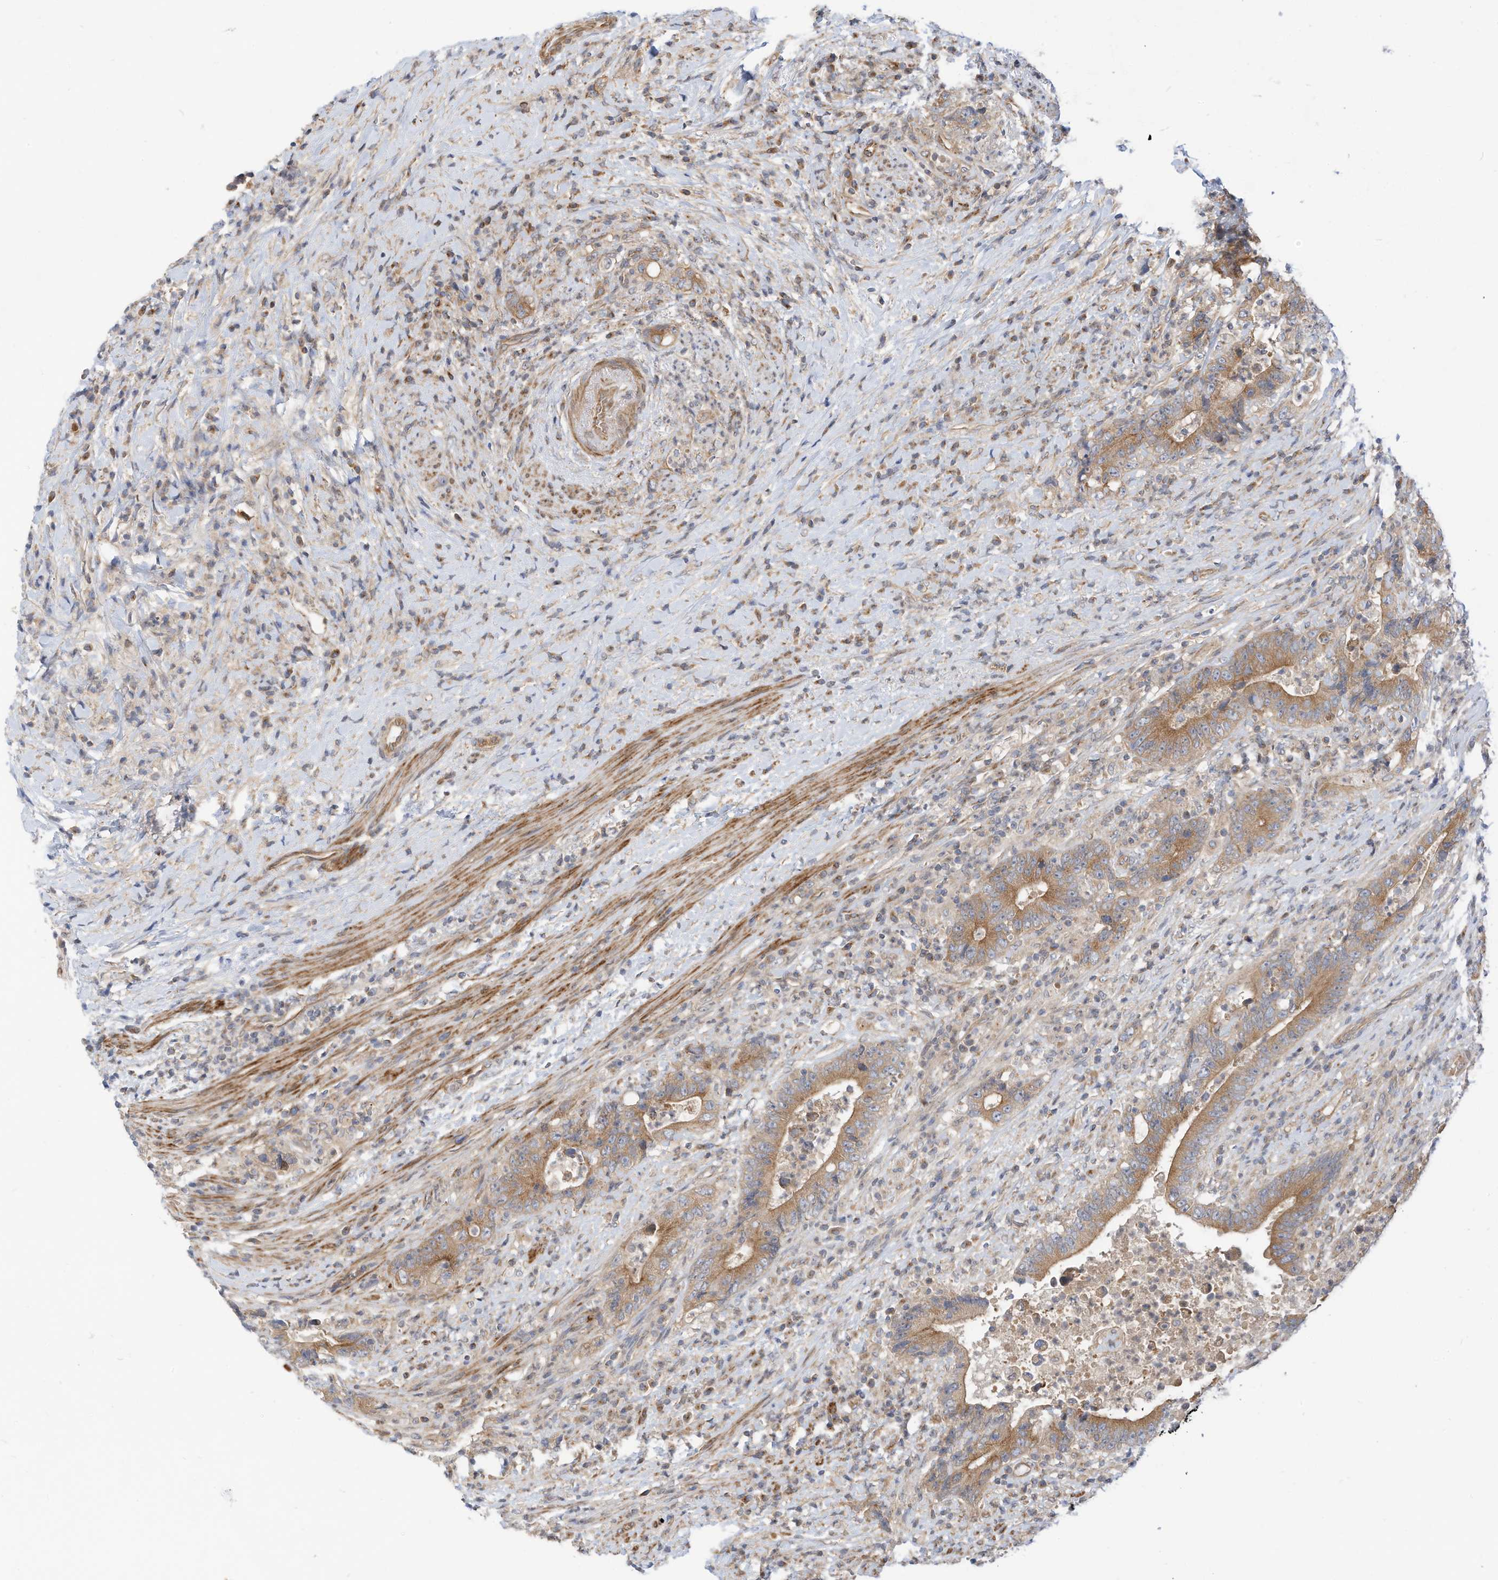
{"staining": {"intensity": "moderate", "quantity": ">75%", "location": "cytoplasmic/membranous"}, "tissue": "colorectal cancer", "cell_type": "Tumor cells", "image_type": "cancer", "snomed": [{"axis": "morphology", "description": "Adenocarcinoma, NOS"}, {"axis": "topography", "description": "Colon"}], "caption": "Immunohistochemistry staining of colorectal adenocarcinoma, which demonstrates medium levels of moderate cytoplasmic/membranous expression in approximately >75% of tumor cells indicating moderate cytoplasmic/membranous protein positivity. The staining was performed using DAB (3,3'-diaminobenzidine) (brown) for protein detection and nuclei were counterstained in hematoxylin (blue).", "gene": "OFD1", "patient": {"sex": "female", "age": 75}}